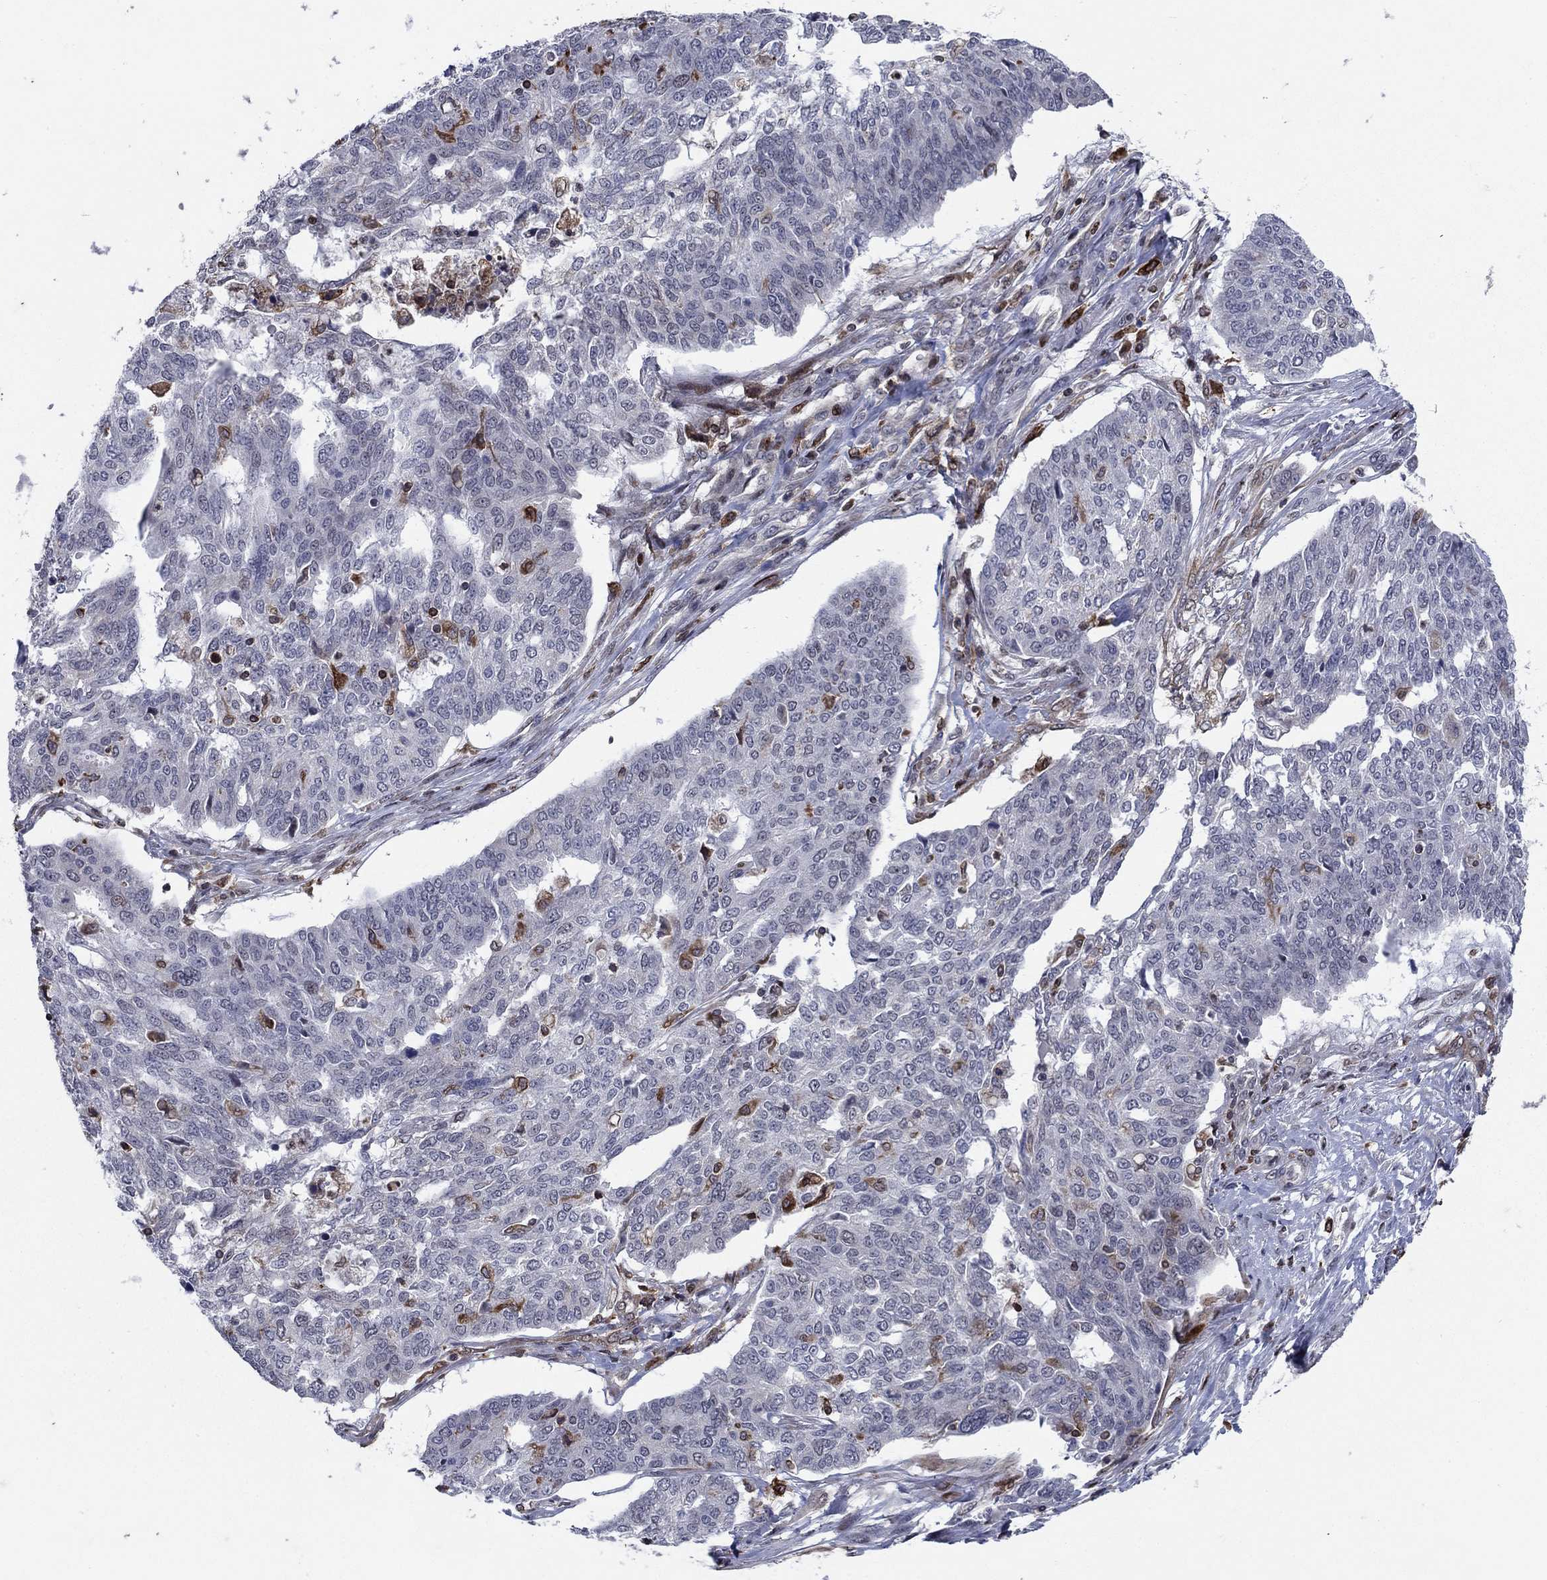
{"staining": {"intensity": "moderate", "quantity": "<25%", "location": "cytoplasmic/membranous"}, "tissue": "ovarian cancer", "cell_type": "Tumor cells", "image_type": "cancer", "snomed": [{"axis": "morphology", "description": "Cystadenocarcinoma, serous, NOS"}, {"axis": "topography", "description": "Ovary"}], "caption": "Protein staining of serous cystadenocarcinoma (ovarian) tissue exhibits moderate cytoplasmic/membranous staining in approximately <25% of tumor cells. (DAB = brown stain, brightfield microscopy at high magnification).", "gene": "DHRS7", "patient": {"sex": "female", "age": 67}}